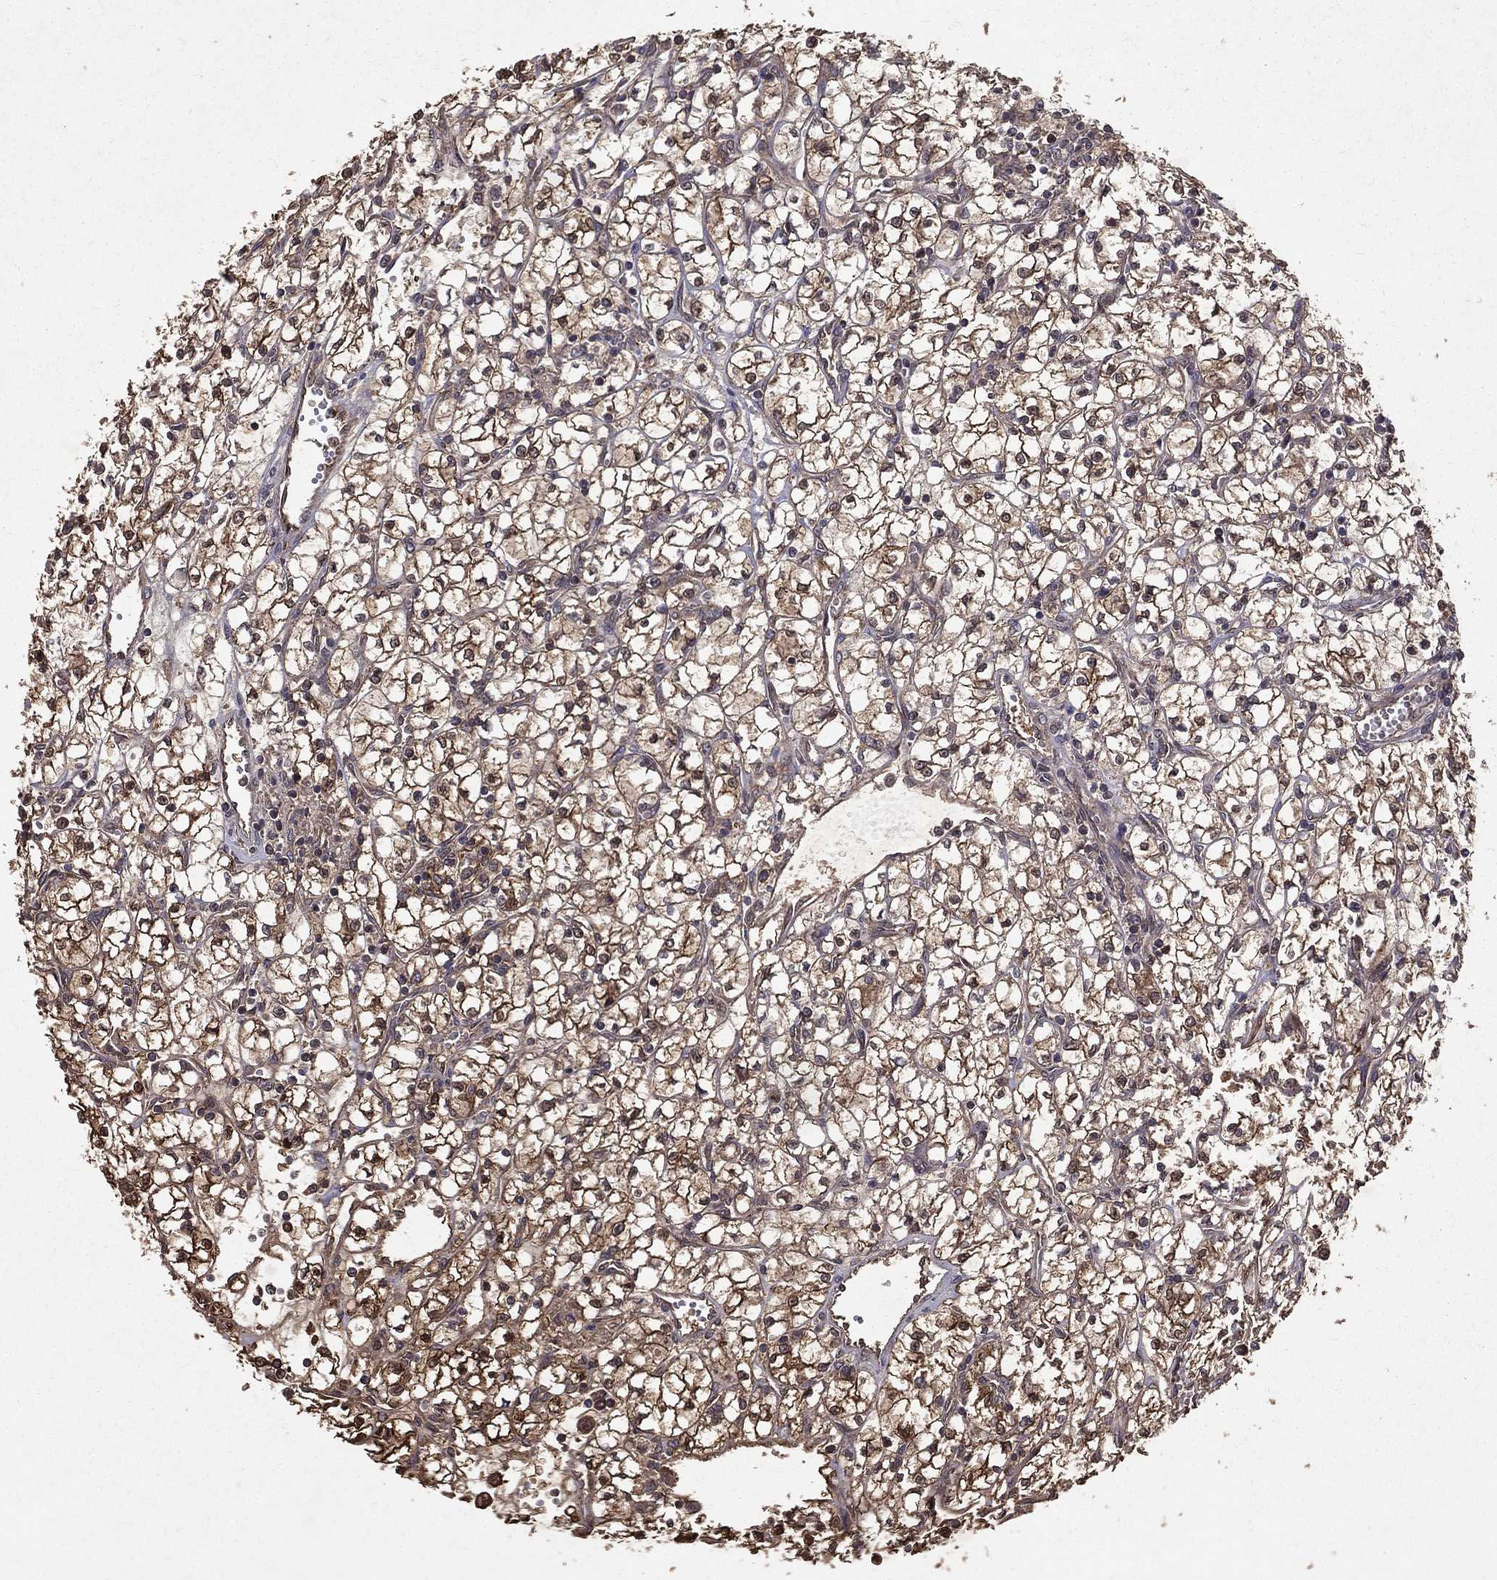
{"staining": {"intensity": "moderate", "quantity": ">75%", "location": "cytoplasmic/membranous"}, "tissue": "renal cancer", "cell_type": "Tumor cells", "image_type": "cancer", "snomed": [{"axis": "morphology", "description": "Adenocarcinoma, NOS"}, {"axis": "topography", "description": "Kidney"}], "caption": "Renal cancer was stained to show a protein in brown. There is medium levels of moderate cytoplasmic/membranous positivity in approximately >75% of tumor cells.", "gene": "CERS2", "patient": {"sex": "female", "age": 64}}